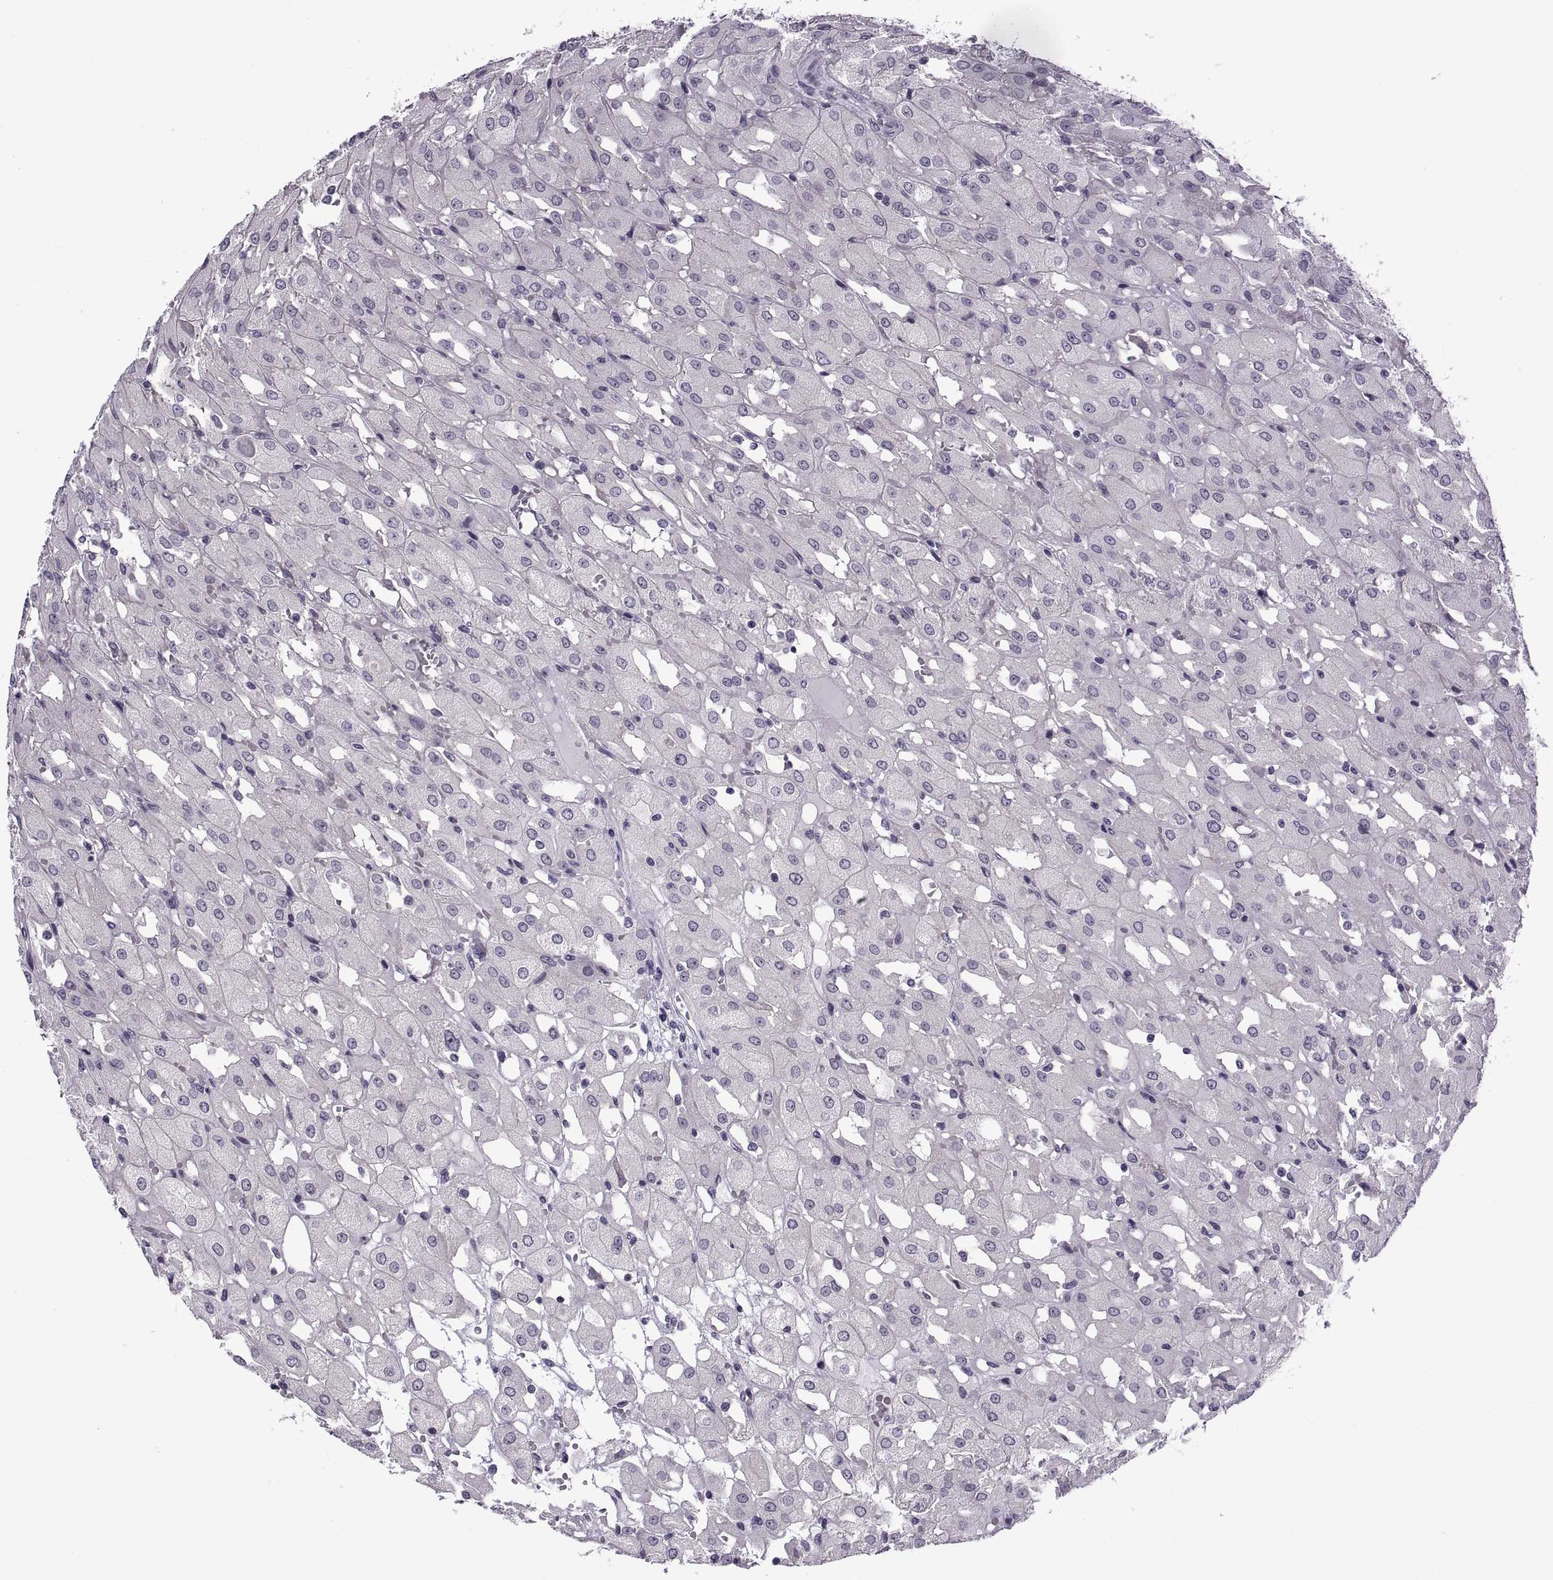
{"staining": {"intensity": "negative", "quantity": "none", "location": "none"}, "tissue": "renal cancer", "cell_type": "Tumor cells", "image_type": "cancer", "snomed": [{"axis": "morphology", "description": "Adenocarcinoma, NOS"}, {"axis": "topography", "description": "Kidney"}], "caption": "The micrograph shows no staining of tumor cells in renal cancer.", "gene": "TBC1D3G", "patient": {"sex": "male", "age": 72}}